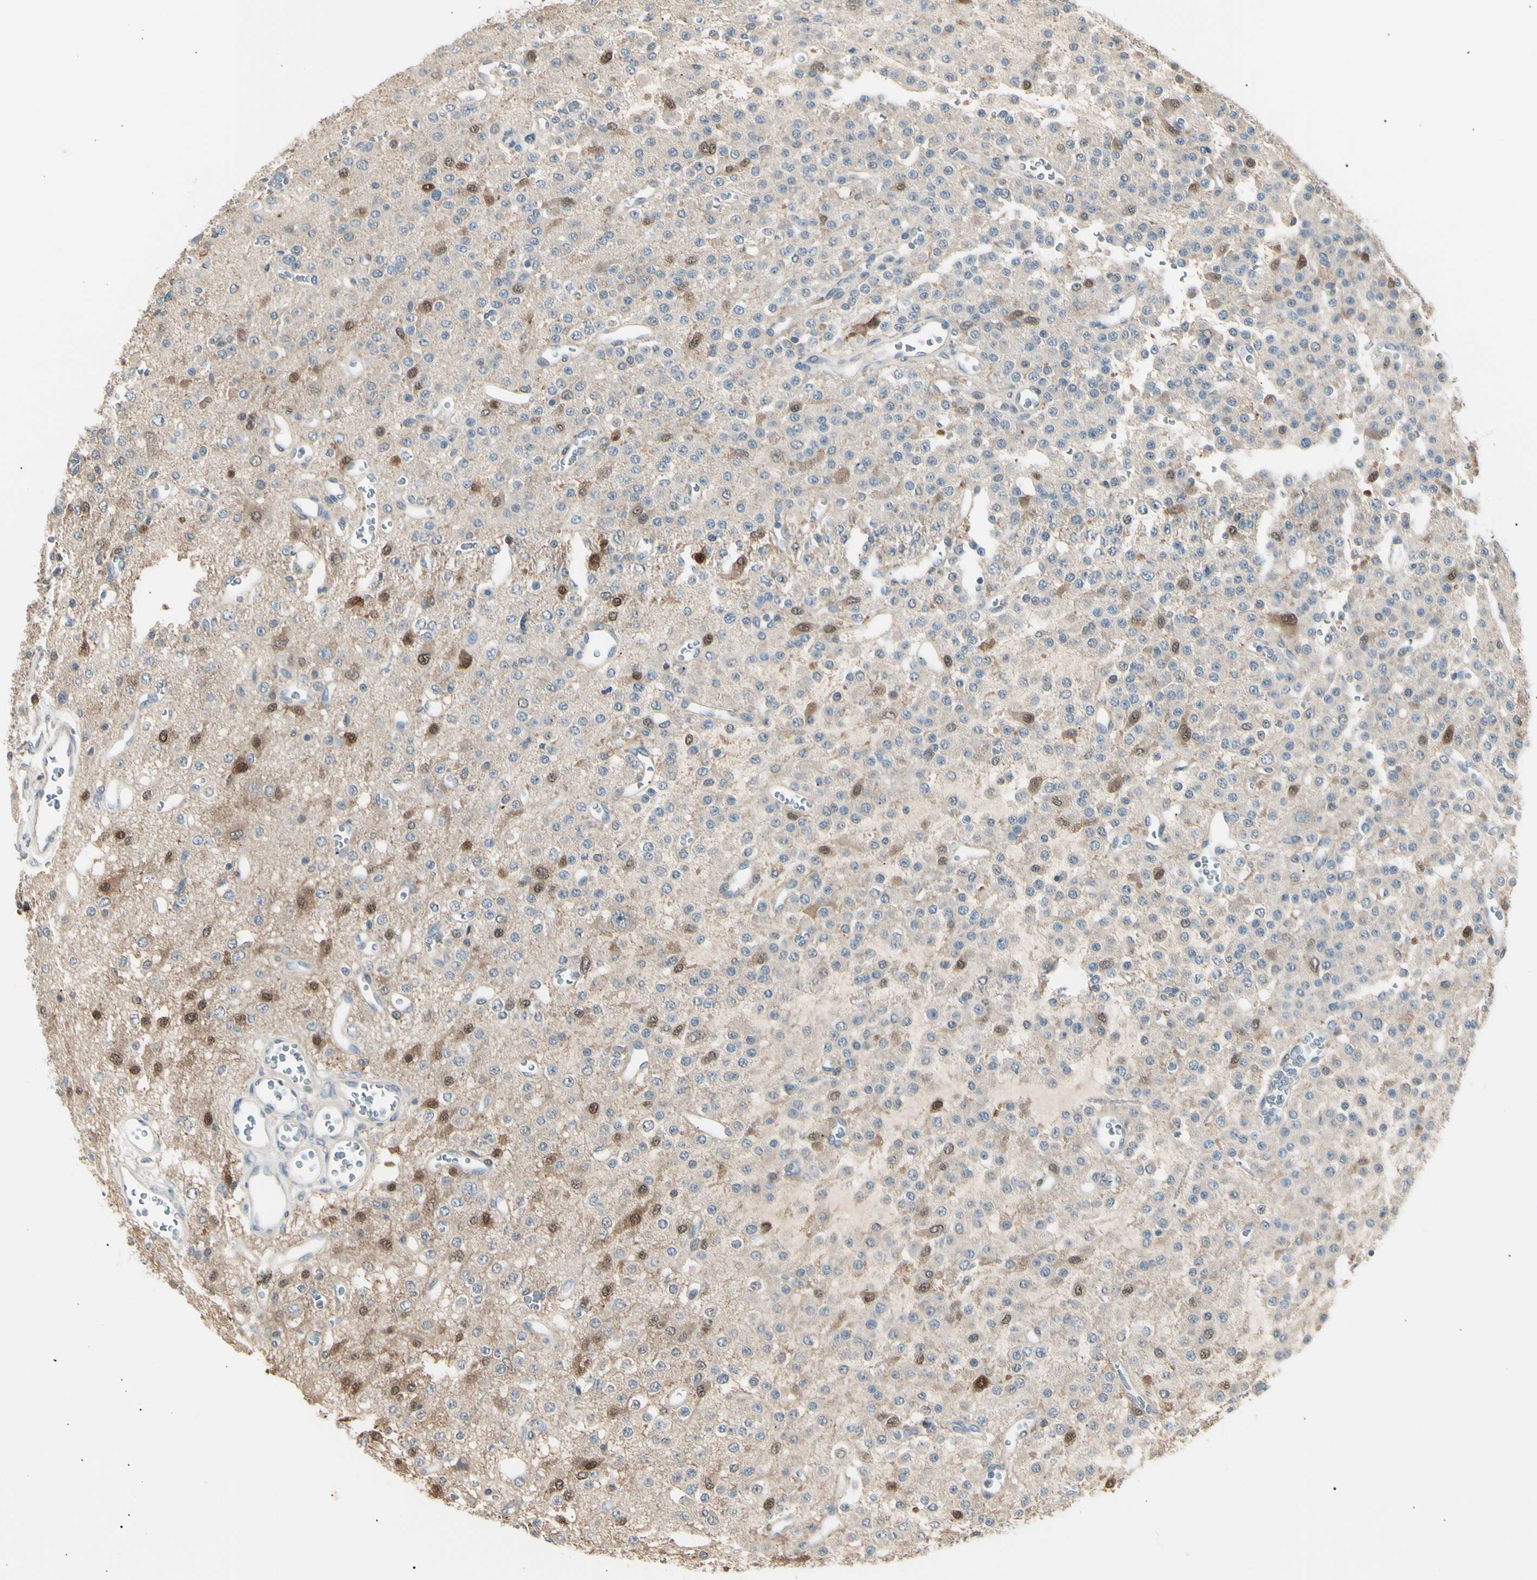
{"staining": {"intensity": "moderate", "quantity": "<25%", "location": "cytoplasmic/membranous,nuclear"}, "tissue": "glioma", "cell_type": "Tumor cells", "image_type": "cancer", "snomed": [{"axis": "morphology", "description": "Glioma, malignant, Low grade"}, {"axis": "topography", "description": "Brain"}], "caption": "Immunohistochemical staining of glioma displays low levels of moderate cytoplasmic/membranous and nuclear positivity in about <25% of tumor cells. (brown staining indicates protein expression, while blue staining denotes nuclei).", "gene": "LHPP", "patient": {"sex": "male", "age": 38}}